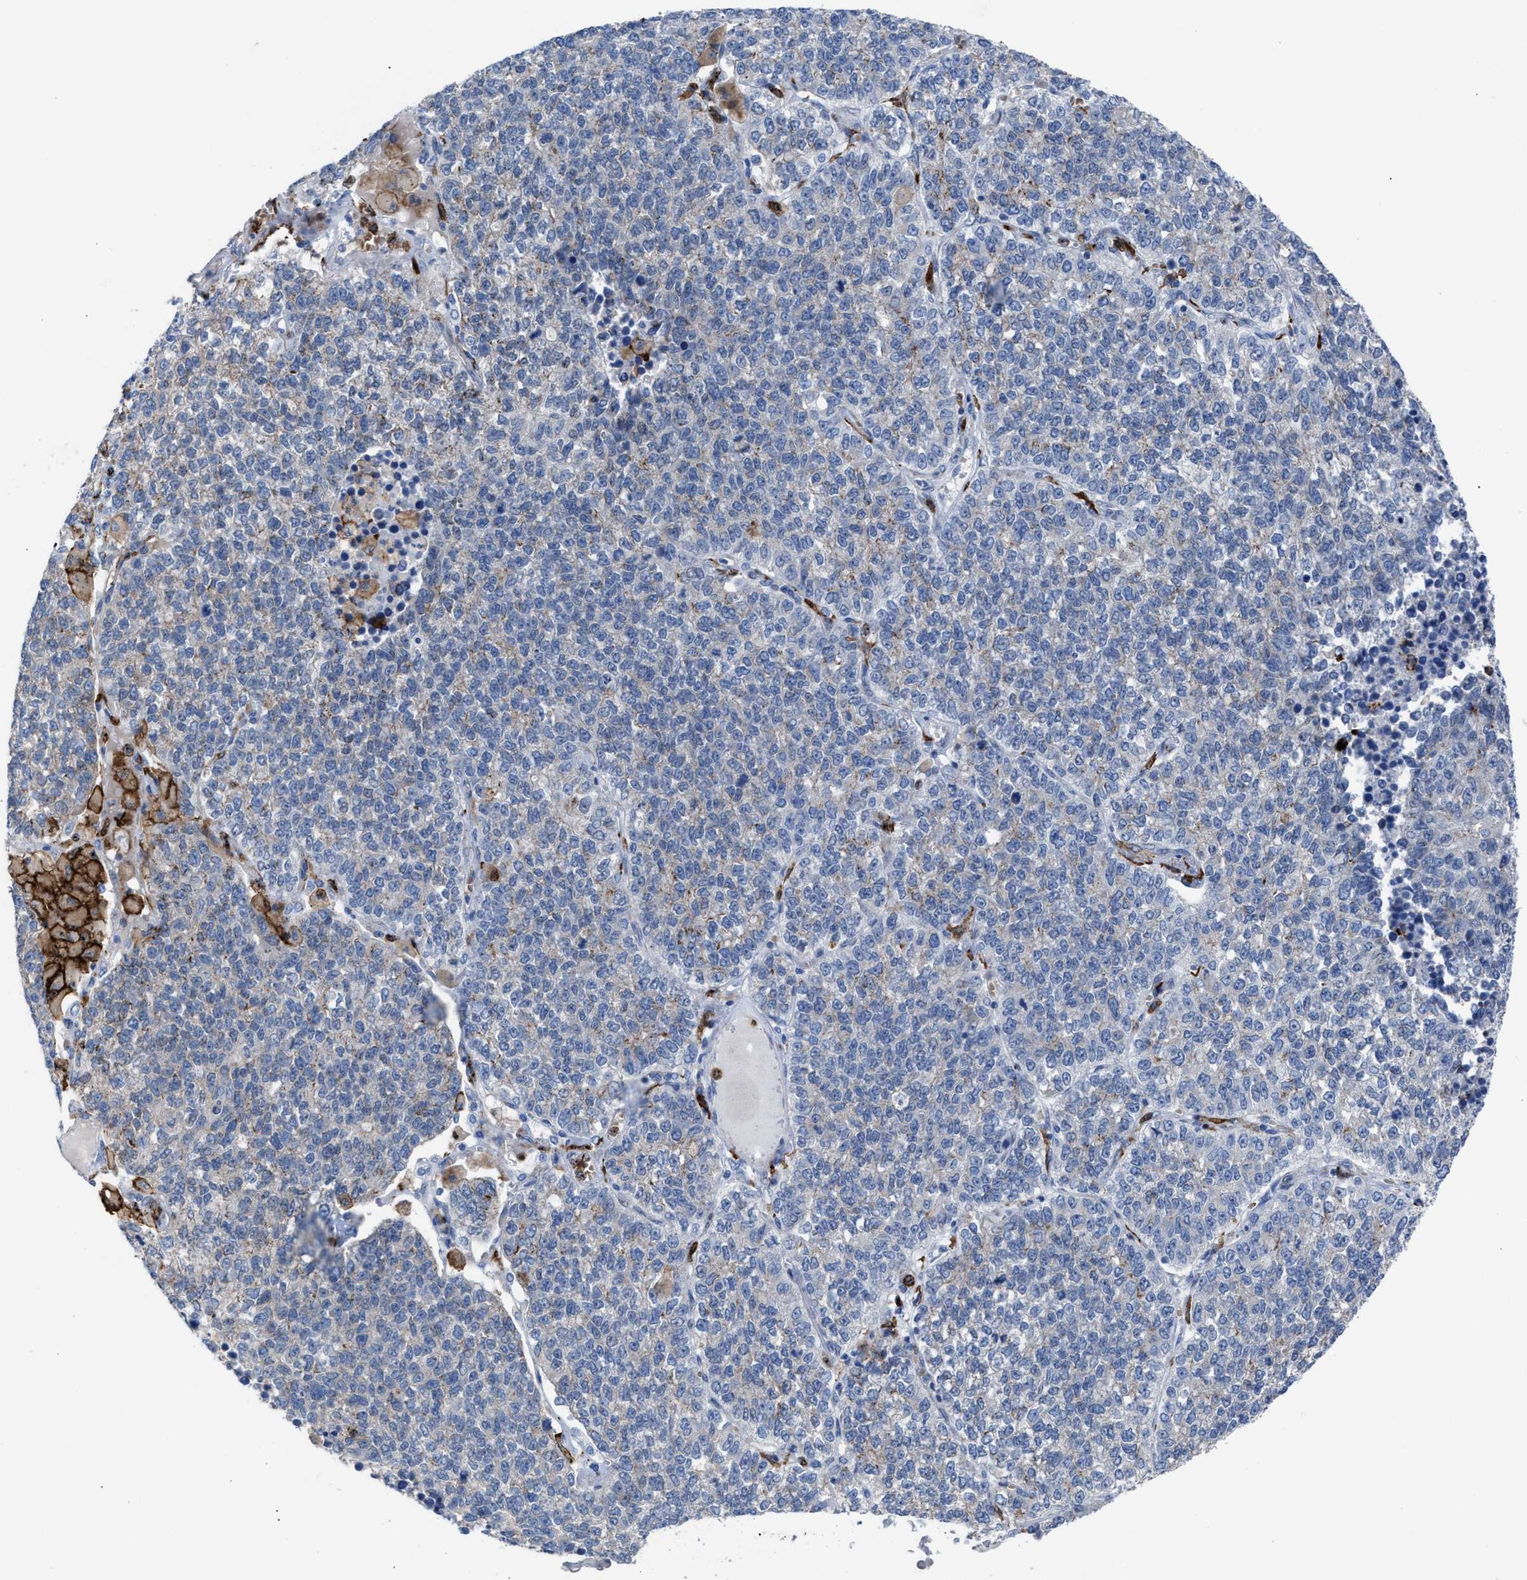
{"staining": {"intensity": "negative", "quantity": "none", "location": "none"}, "tissue": "lung cancer", "cell_type": "Tumor cells", "image_type": "cancer", "snomed": [{"axis": "morphology", "description": "Adenocarcinoma, NOS"}, {"axis": "topography", "description": "Lung"}], "caption": "Histopathology image shows no significant protein staining in tumor cells of lung cancer (adenocarcinoma).", "gene": "SLC47A1", "patient": {"sex": "male", "age": 49}}